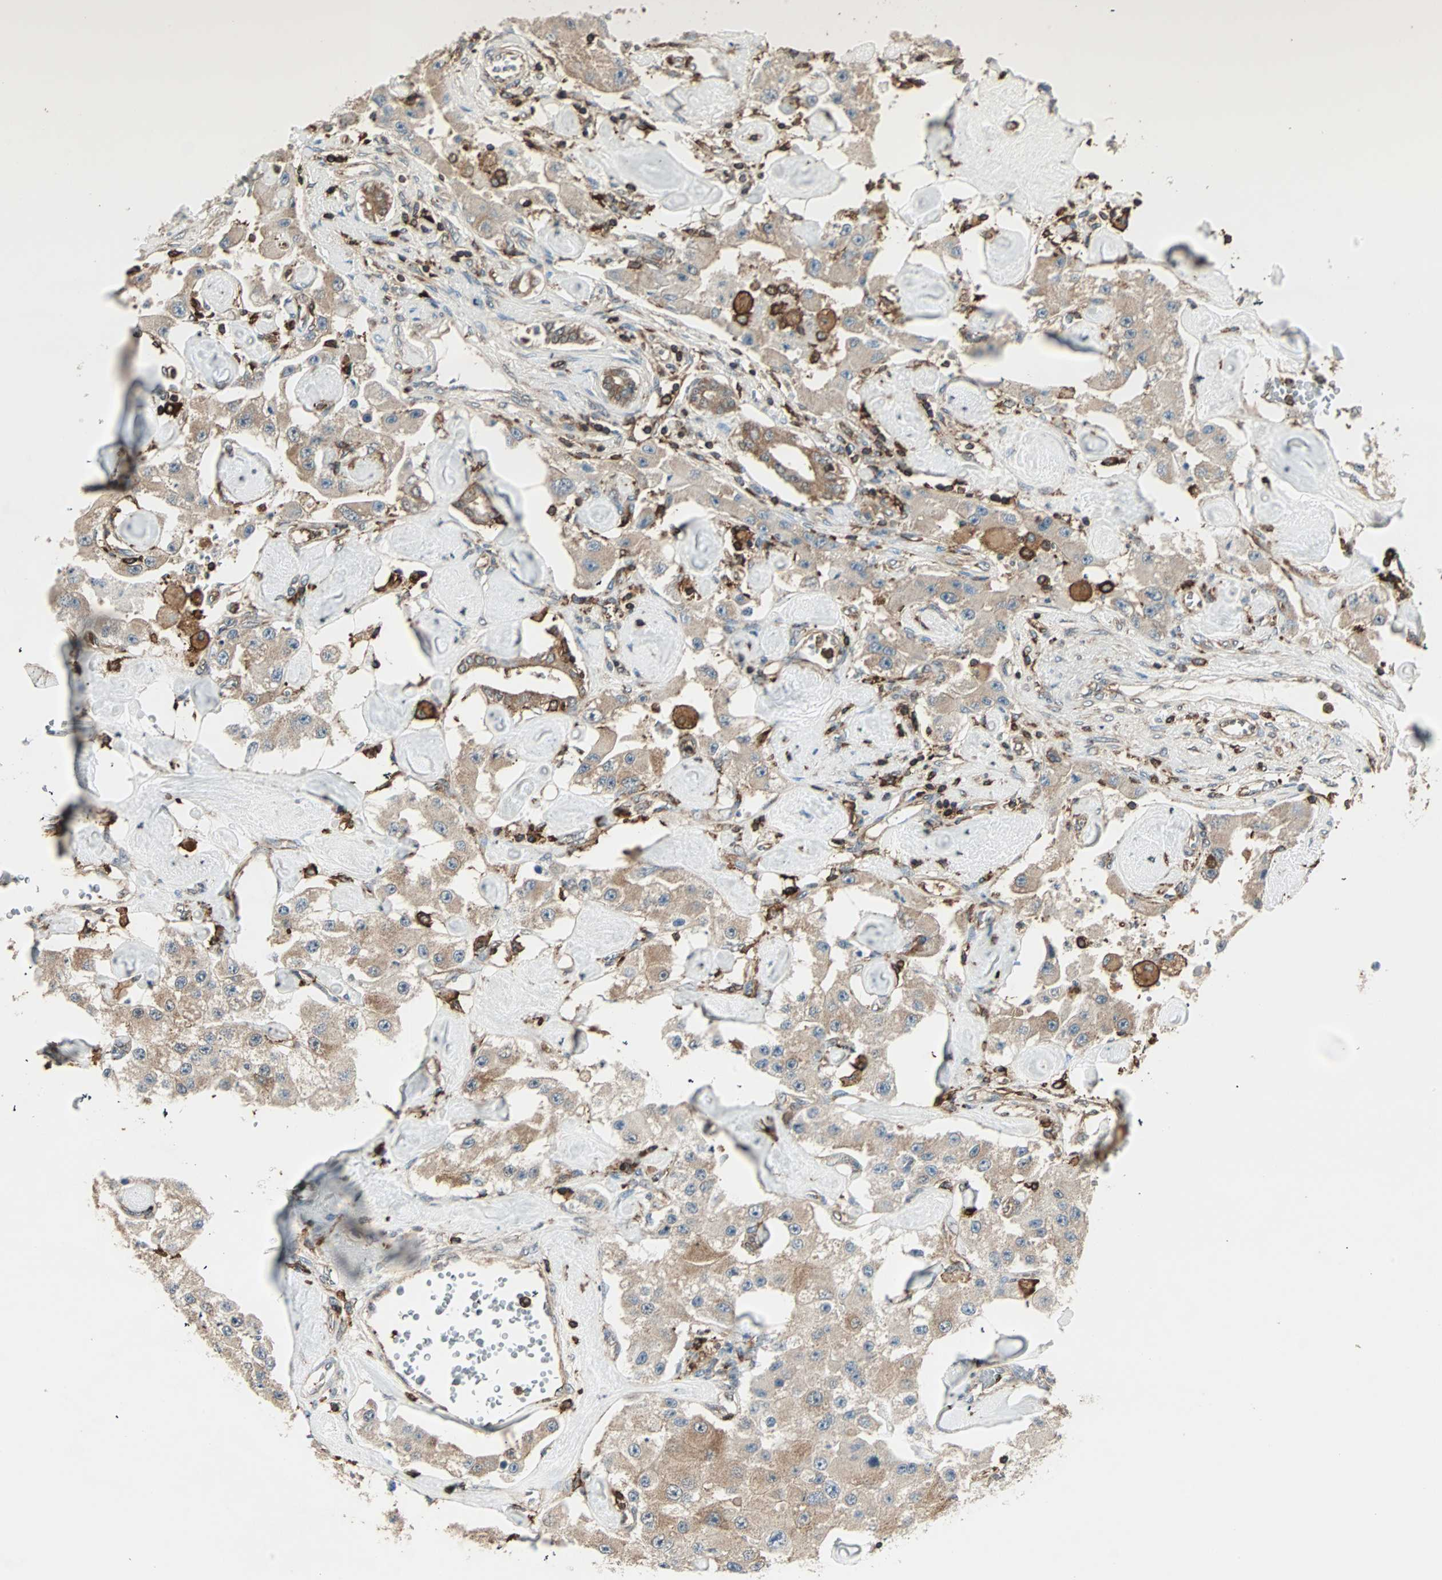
{"staining": {"intensity": "moderate", "quantity": ">75%", "location": "cytoplasmic/membranous"}, "tissue": "carcinoid", "cell_type": "Tumor cells", "image_type": "cancer", "snomed": [{"axis": "morphology", "description": "Carcinoid, malignant, NOS"}, {"axis": "topography", "description": "Pancreas"}], "caption": "High-magnification brightfield microscopy of malignant carcinoid stained with DAB (3,3'-diaminobenzidine) (brown) and counterstained with hematoxylin (blue). tumor cells exhibit moderate cytoplasmic/membranous positivity is identified in approximately>75% of cells. The staining was performed using DAB (3,3'-diaminobenzidine) to visualize the protein expression in brown, while the nuclei were stained in blue with hematoxylin (Magnification: 20x).", "gene": "MMP3", "patient": {"sex": "male", "age": 41}}